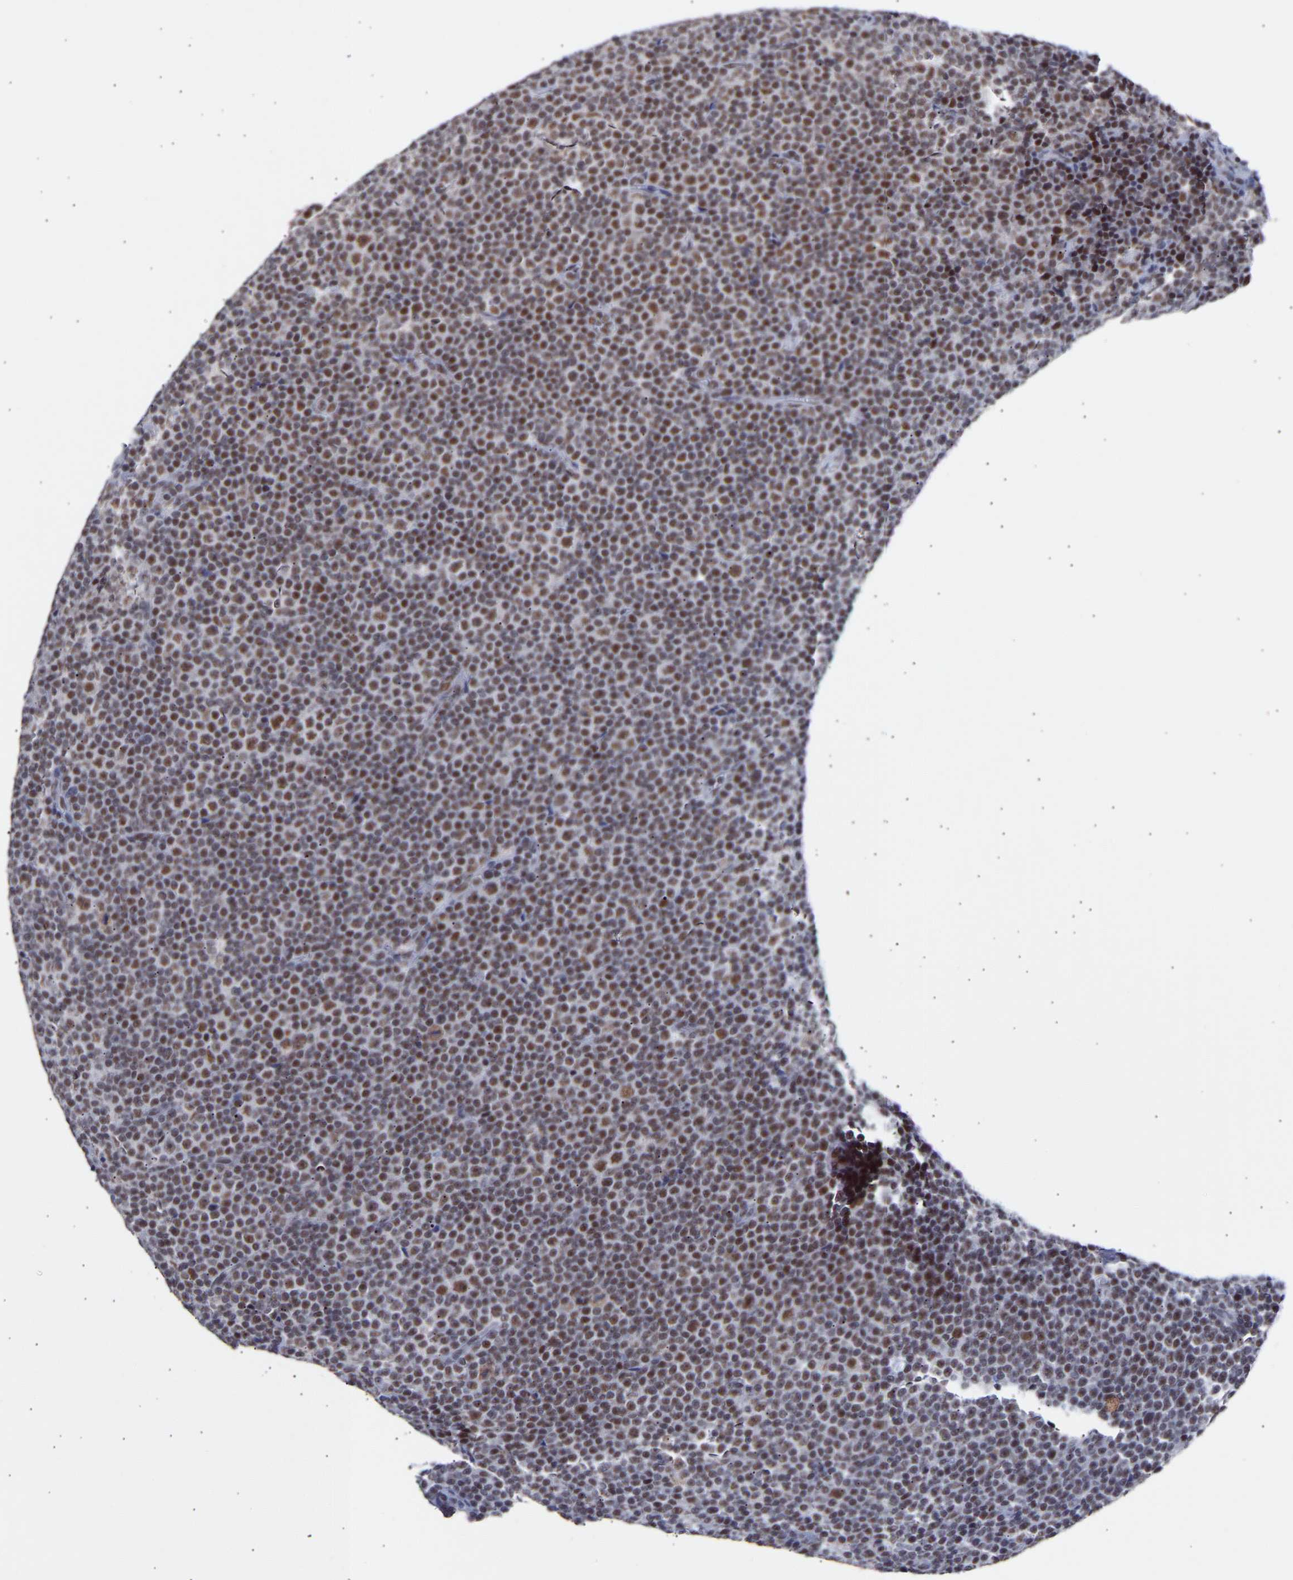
{"staining": {"intensity": "strong", "quantity": ">75%", "location": "nuclear"}, "tissue": "lymphoma", "cell_type": "Tumor cells", "image_type": "cancer", "snomed": [{"axis": "morphology", "description": "Malignant lymphoma, non-Hodgkin's type, Low grade"}, {"axis": "topography", "description": "Lymph node"}], "caption": "This is a histology image of IHC staining of malignant lymphoma, non-Hodgkin's type (low-grade), which shows strong positivity in the nuclear of tumor cells.", "gene": "RBM15", "patient": {"sex": "female", "age": 67}}